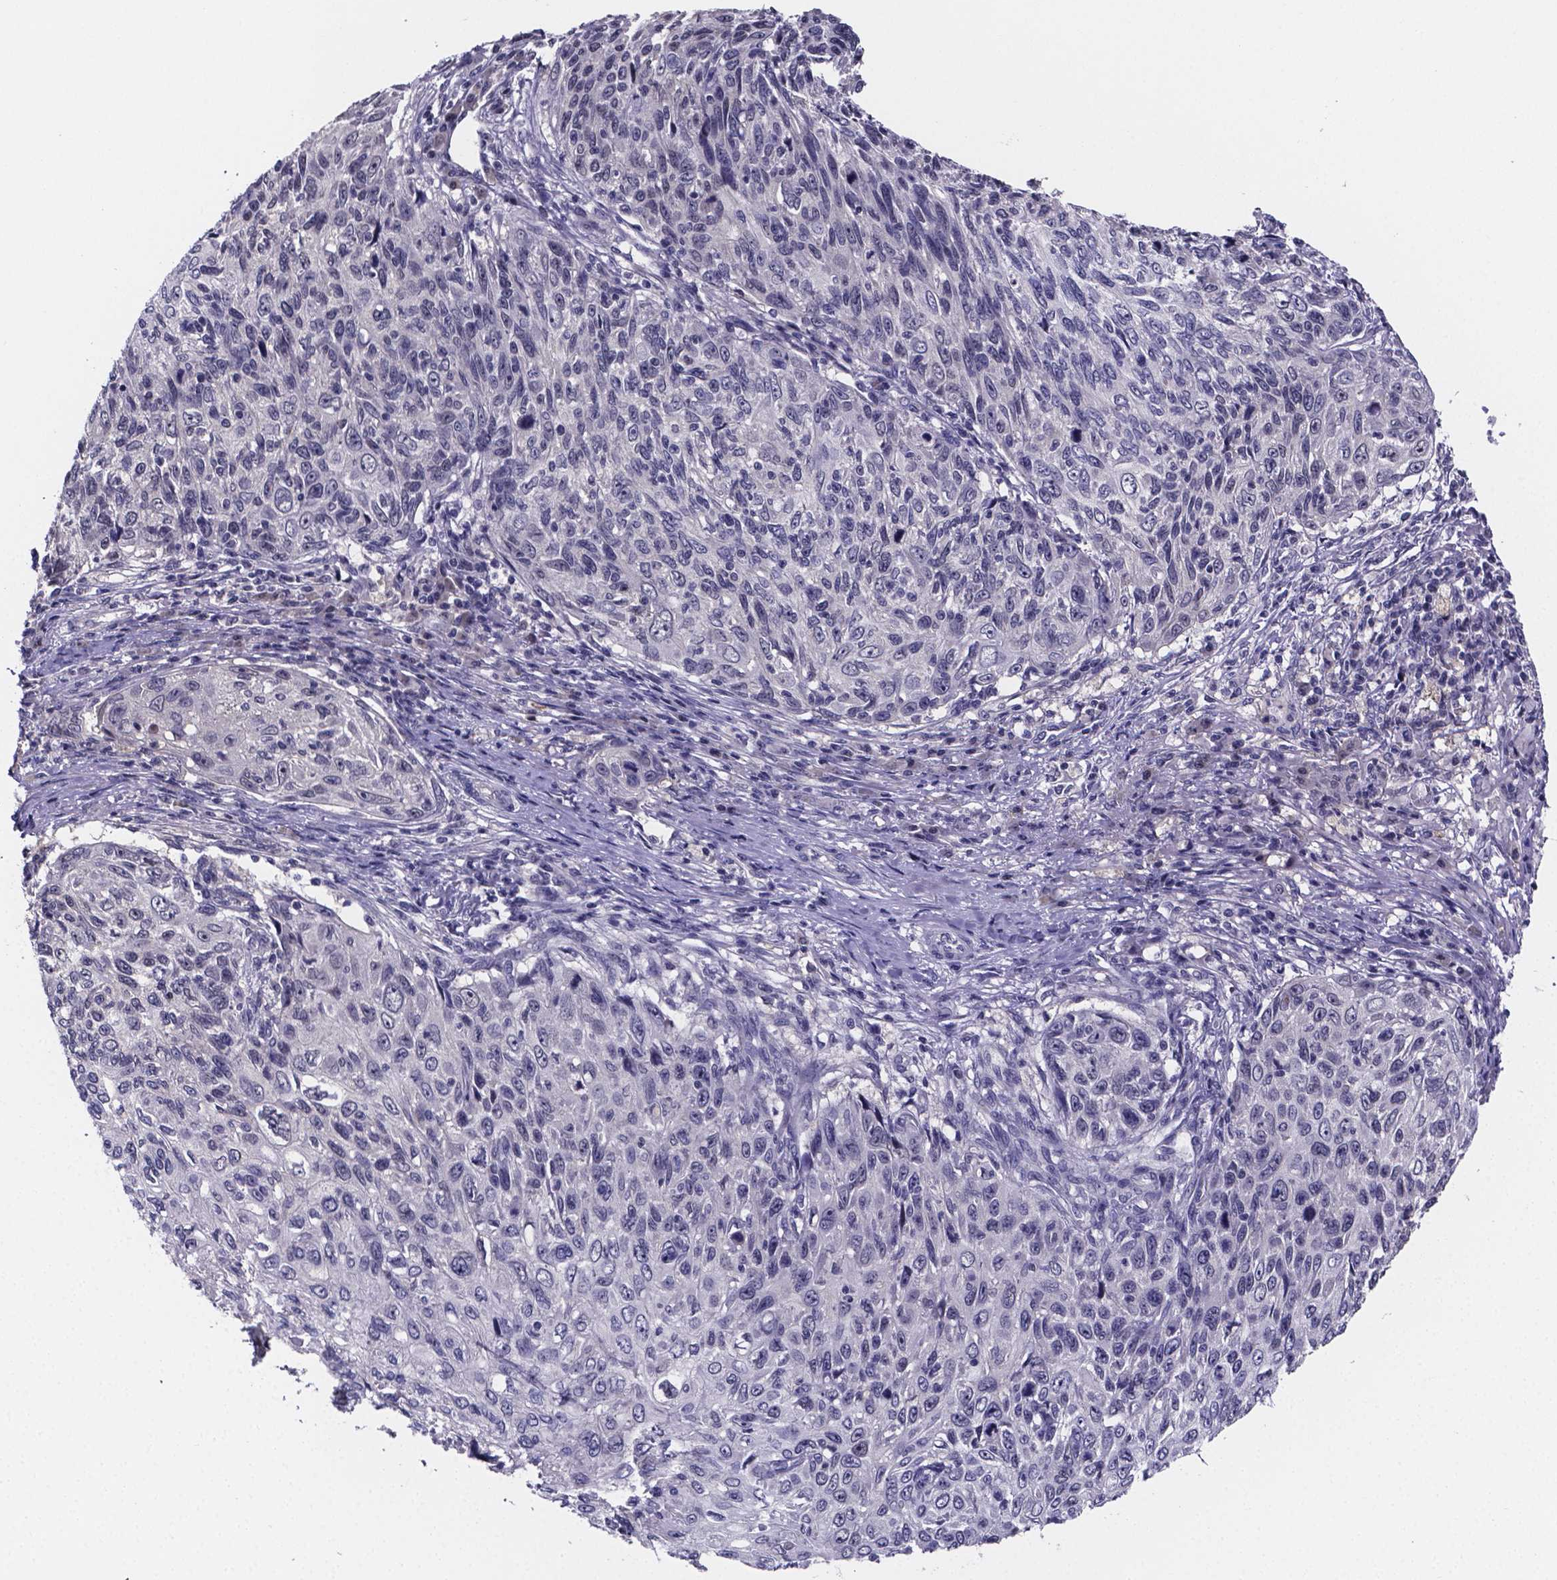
{"staining": {"intensity": "negative", "quantity": "none", "location": "none"}, "tissue": "skin cancer", "cell_type": "Tumor cells", "image_type": "cancer", "snomed": [{"axis": "morphology", "description": "Squamous cell carcinoma, NOS"}, {"axis": "topography", "description": "Skin"}], "caption": "High magnification brightfield microscopy of skin squamous cell carcinoma stained with DAB (3,3'-diaminobenzidine) (brown) and counterstained with hematoxylin (blue): tumor cells show no significant expression.", "gene": "IZUMO1", "patient": {"sex": "male", "age": 92}}